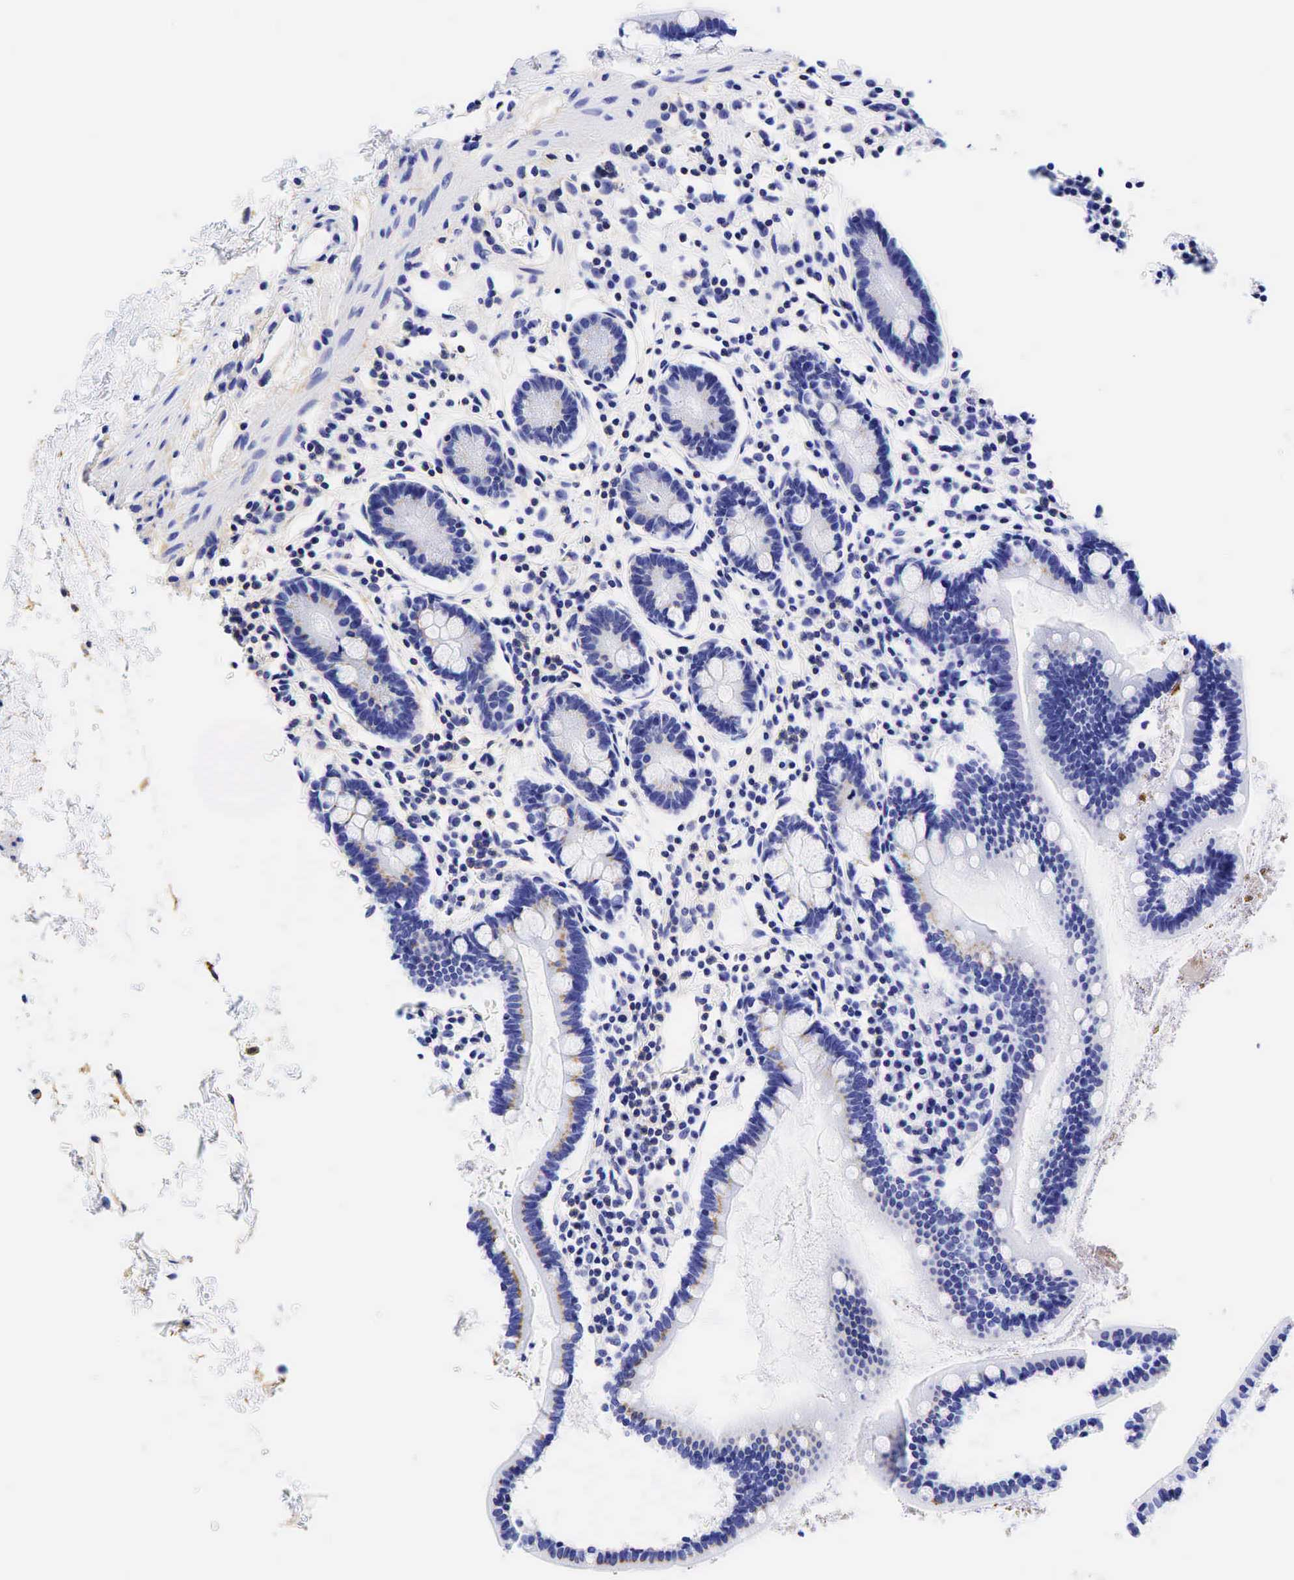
{"staining": {"intensity": "weak", "quantity": "<25%", "location": "cytoplasmic/membranous"}, "tissue": "small intestine", "cell_type": "Glandular cells", "image_type": "normal", "snomed": [{"axis": "morphology", "description": "Normal tissue, NOS"}, {"axis": "topography", "description": "Small intestine"}], "caption": "This is a micrograph of immunohistochemistry (IHC) staining of benign small intestine, which shows no positivity in glandular cells. (DAB immunohistochemistry with hematoxylin counter stain).", "gene": "CD99", "patient": {"sex": "female", "age": 37}}